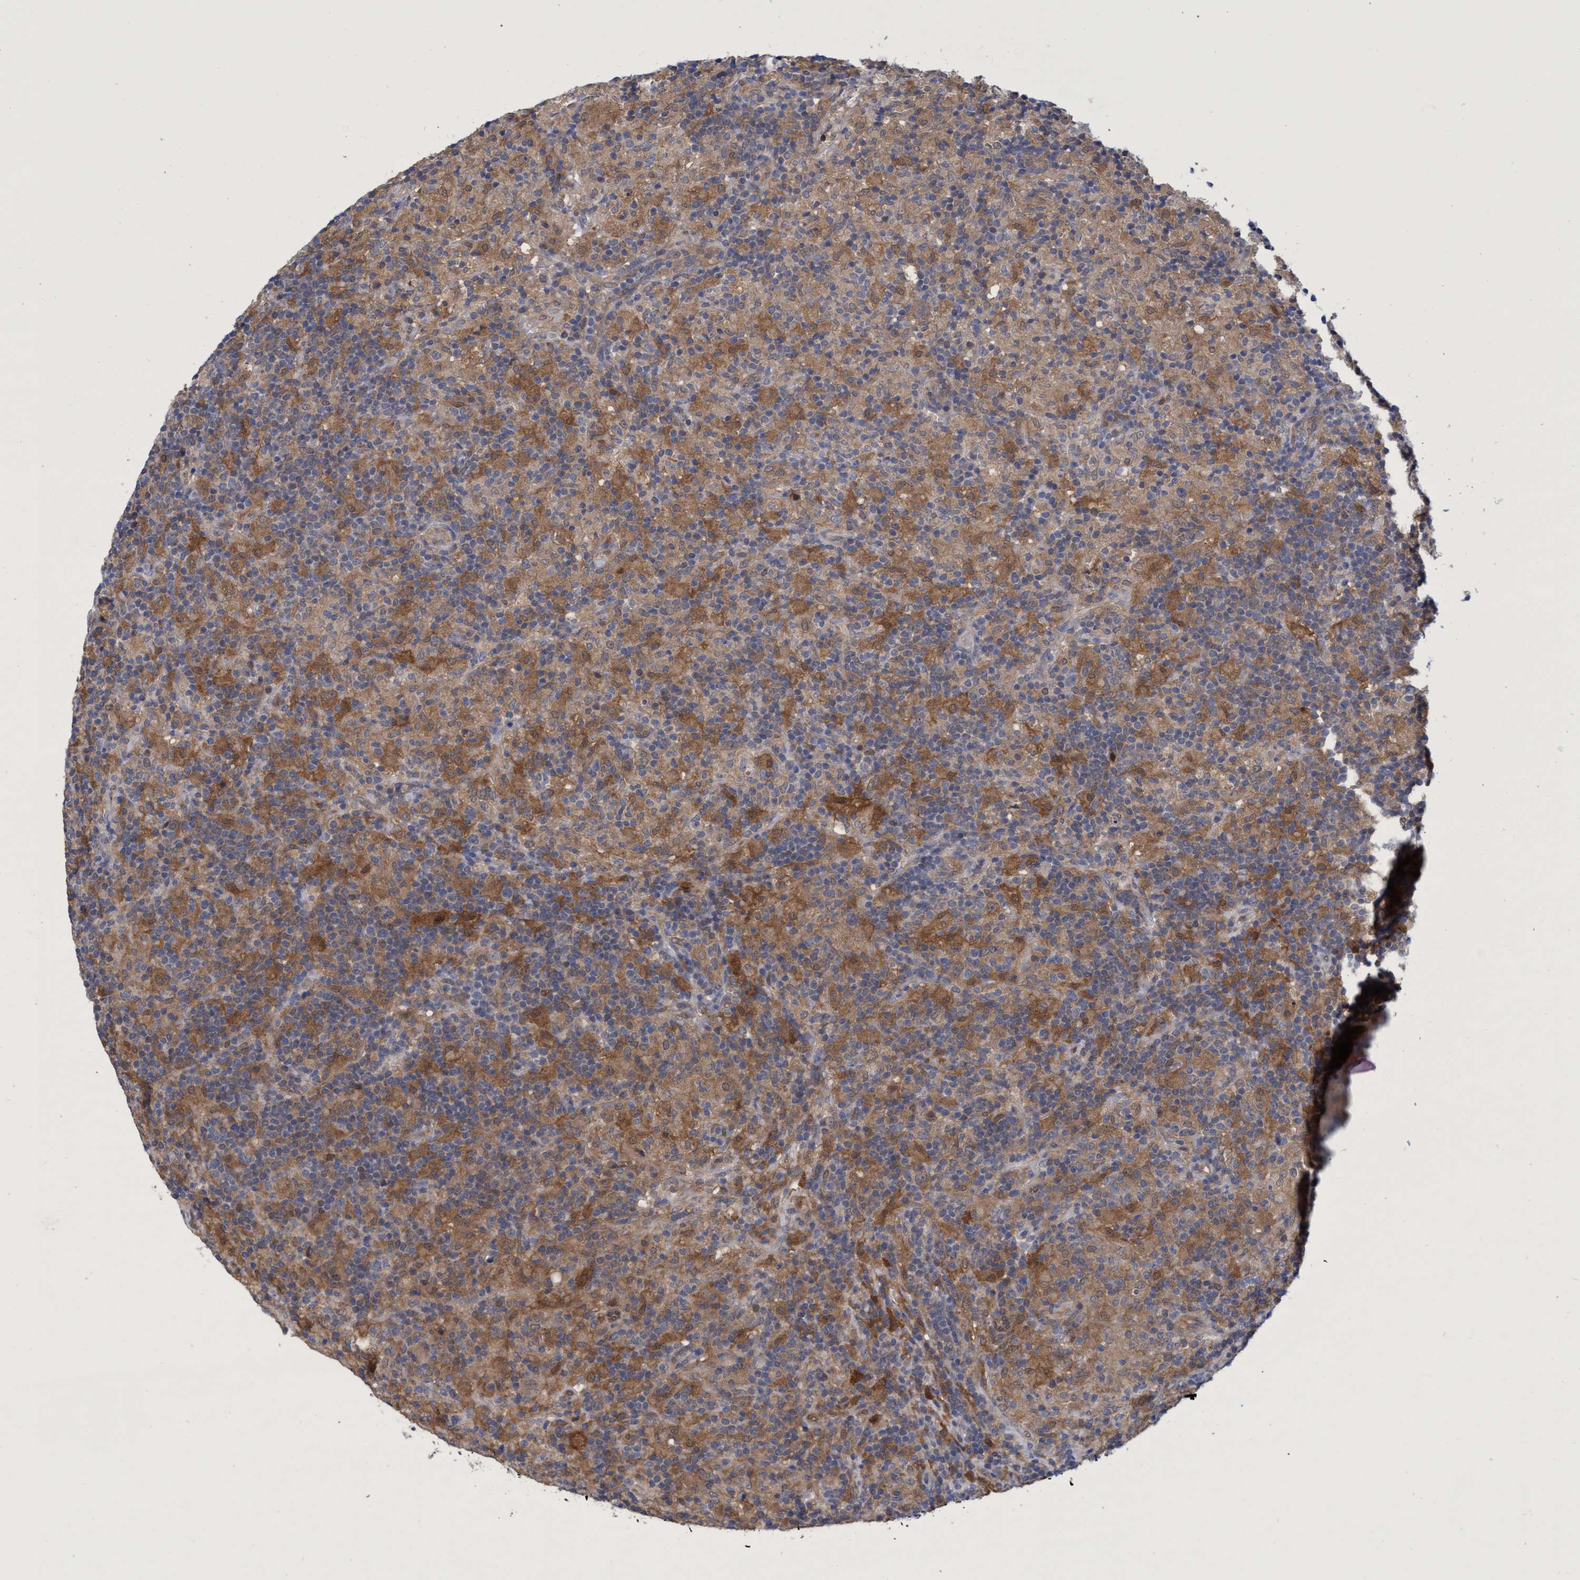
{"staining": {"intensity": "moderate", "quantity": ">75%", "location": "cytoplasmic/membranous"}, "tissue": "lymphoma", "cell_type": "Tumor cells", "image_type": "cancer", "snomed": [{"axis": "morphology", "description": "Hodgkin's disease, NOS"}, {"axis": "topography", "description": "Lymph node"}], "caption": "A micrograph of lymphoma stained for a protein shows moderate cytoplasmic/membranous brown staining in tumor cells. The staining was performed using DAB, with brown indicating positive protein expression. Nuclei are stained blue with hematoxylin.", "gene": "PNPO", "patient": {"sex": "male", "age": 70}}